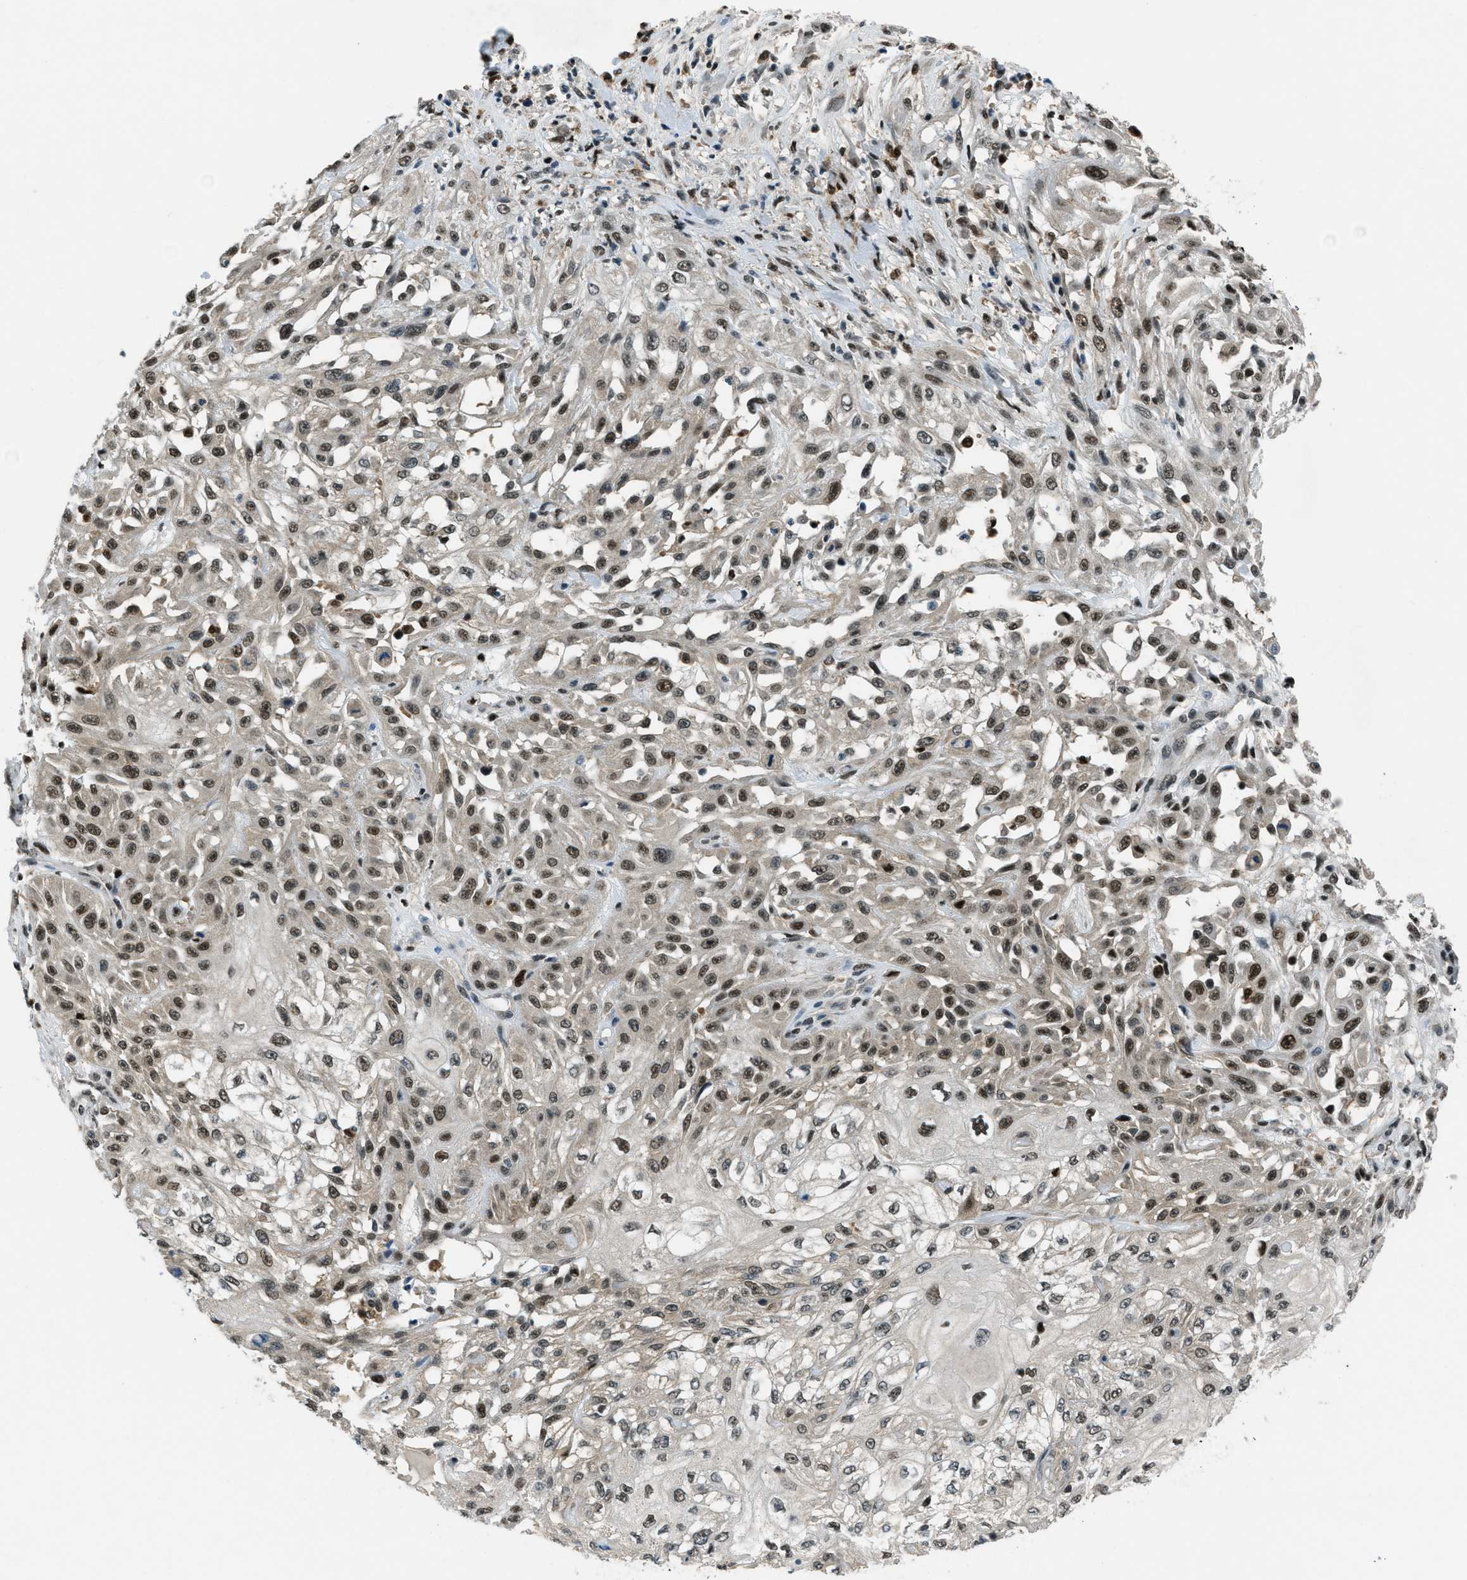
{"staining": {"intensity": "moderate", "quantity": ">75%", "location": "nuclear"}, "tissue": "skin cancer", "cell_type": "Tumor cells", "image_type": "cancer", "snomed": [{"axis": "morphology", "description": "Squamous cell carcinoma, NOS"}, {"axis": "morphology", "description": "Squamous cell carcinoma, metastatic, NOS"}, {"axis": "topography", "description": "Skin"}, {"axis": "topography", "description": "Lymph node"}], "caption": "Human skin squamous cell carcinoma stained with a brown dye exhibits moderate nuclear positive staining in about >75% of tumor cells.", "gene": "OGFR", "patient": {"sex": "male", "age": 75}}